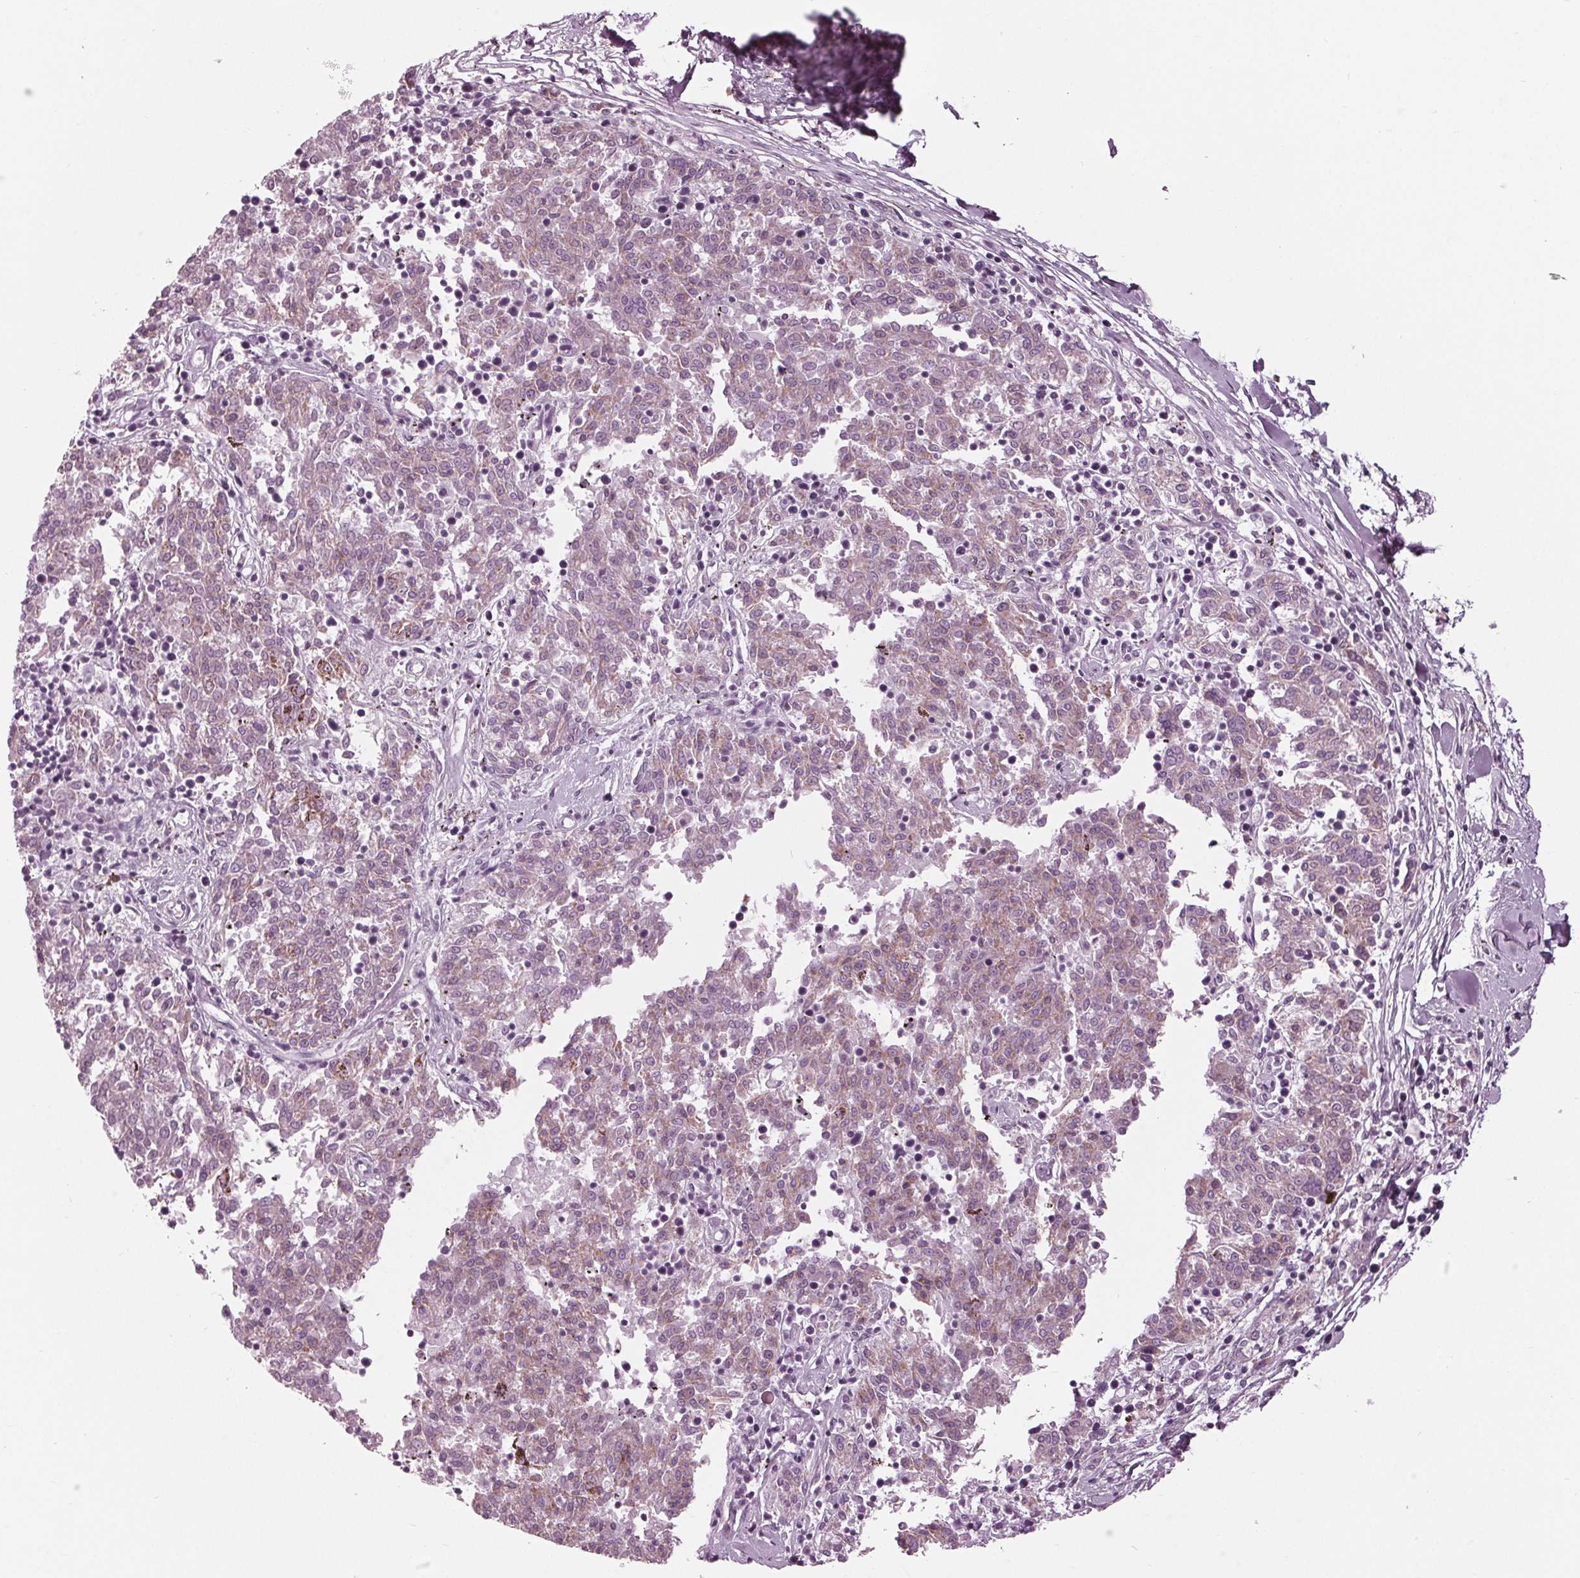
{"staining": {"intensity": "weak", "quantity": "<25%", "location": "cytoplasmic/membranous"}, "tissue": "melanoma", "cell_type": "Tumor cells", "image_type": "cancer", "snomed": [{"axis": "morphology", "description": "Malignant melanoma, NOS"}, {"axis": "topography", "description": "Skin"}], "caption": "Immunohistochemical staining of malignant melanoma shows no significant expression in tumor cells.", "gene": "CLN6", "patient": {"sex": "female", "age": 72}}